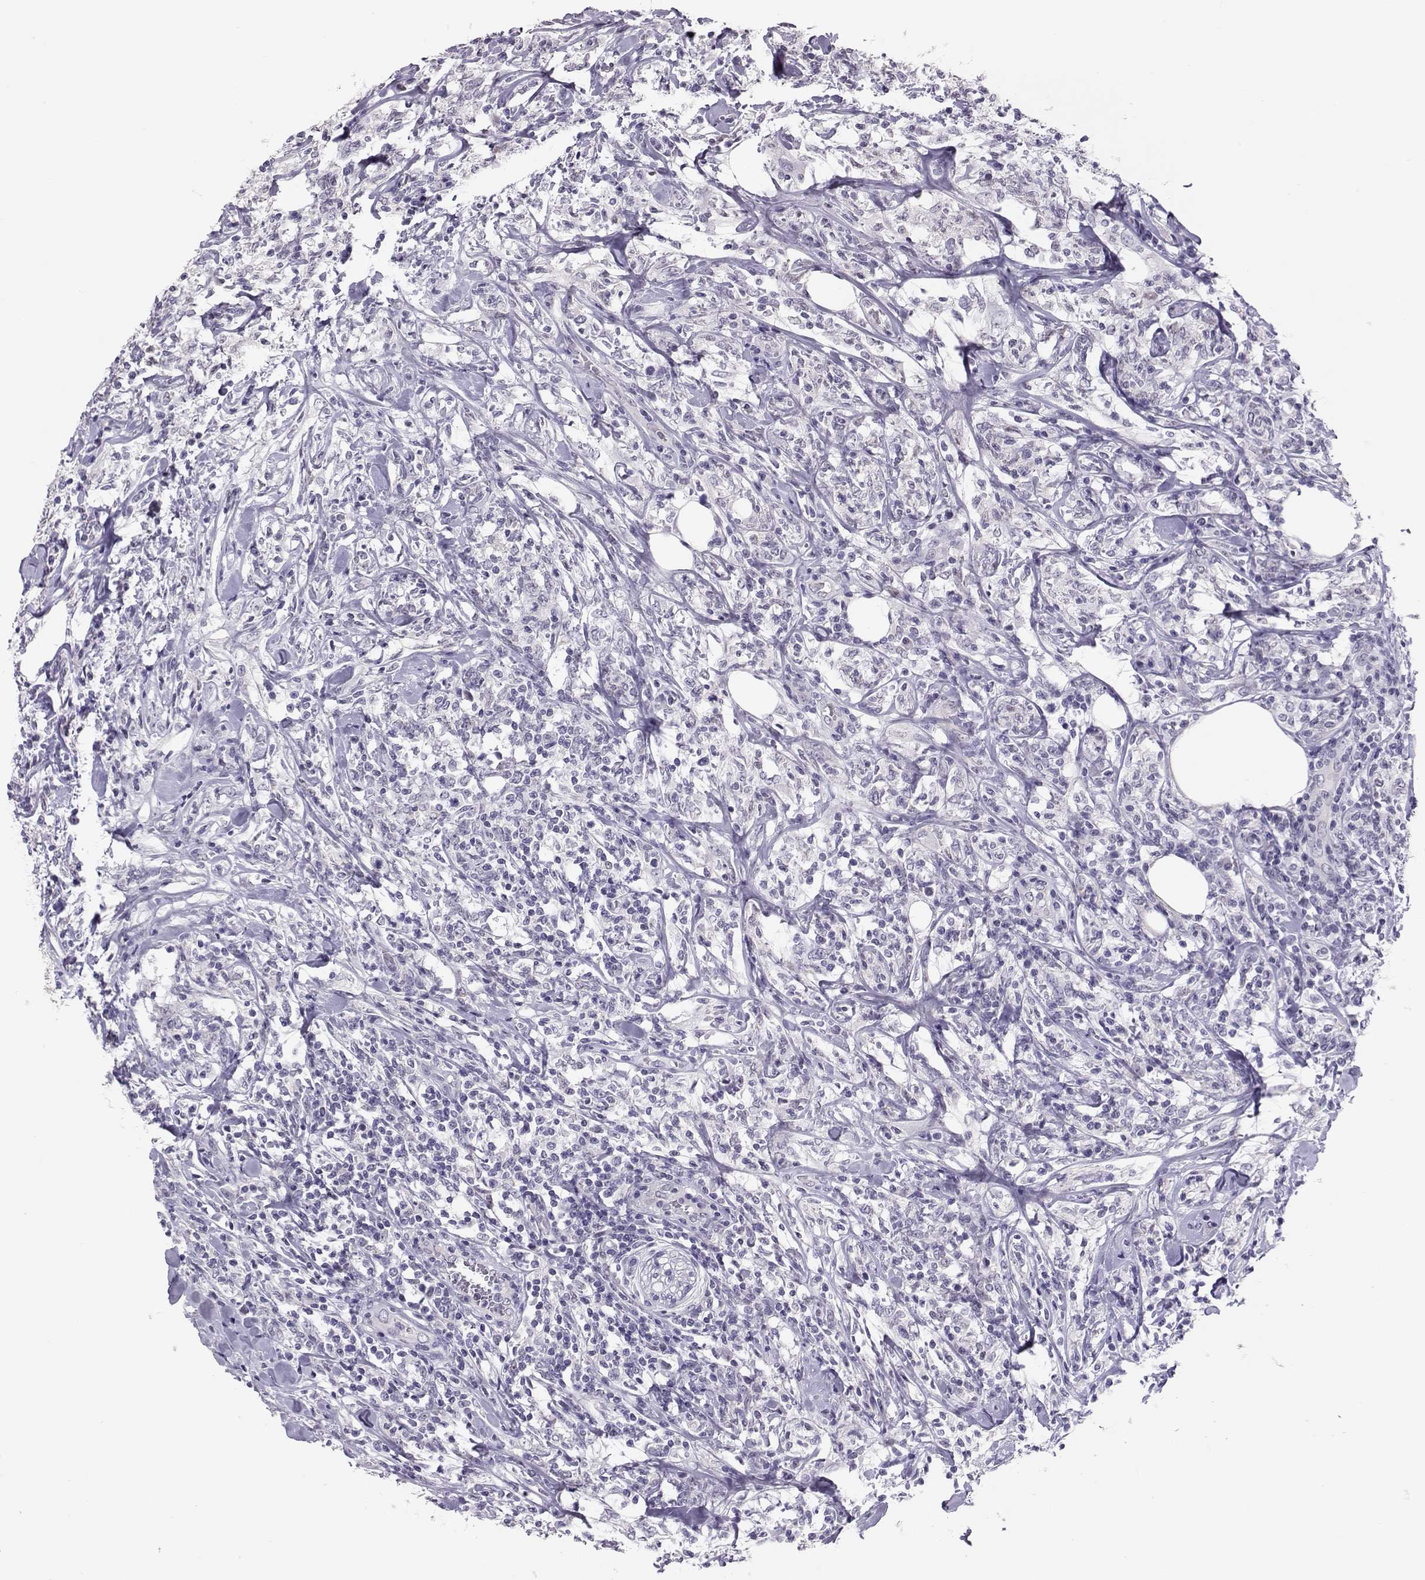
{"staining": {"intensity": "negative", "quantity": "none", "location": "none"}, "tissue": "lymphoma", "cell_type": "Tumor cells", "image_type": "cancer", "snomed": [{"axis": "morphology", "description": "Malignant lymphoma, non-Hodgkin's type, High grade"}, {"axis": "topography", "description": "Lymph node"}], "caption": "IHC micrograph of neoplastic tissue: malignant lymphoma, non-Hodgkin's type (high-grade) stained with DAB shows no significant protein staining in tumor cells.", "gene": "DNAAF1", "patient": {"sex": "female", "age": 84}}